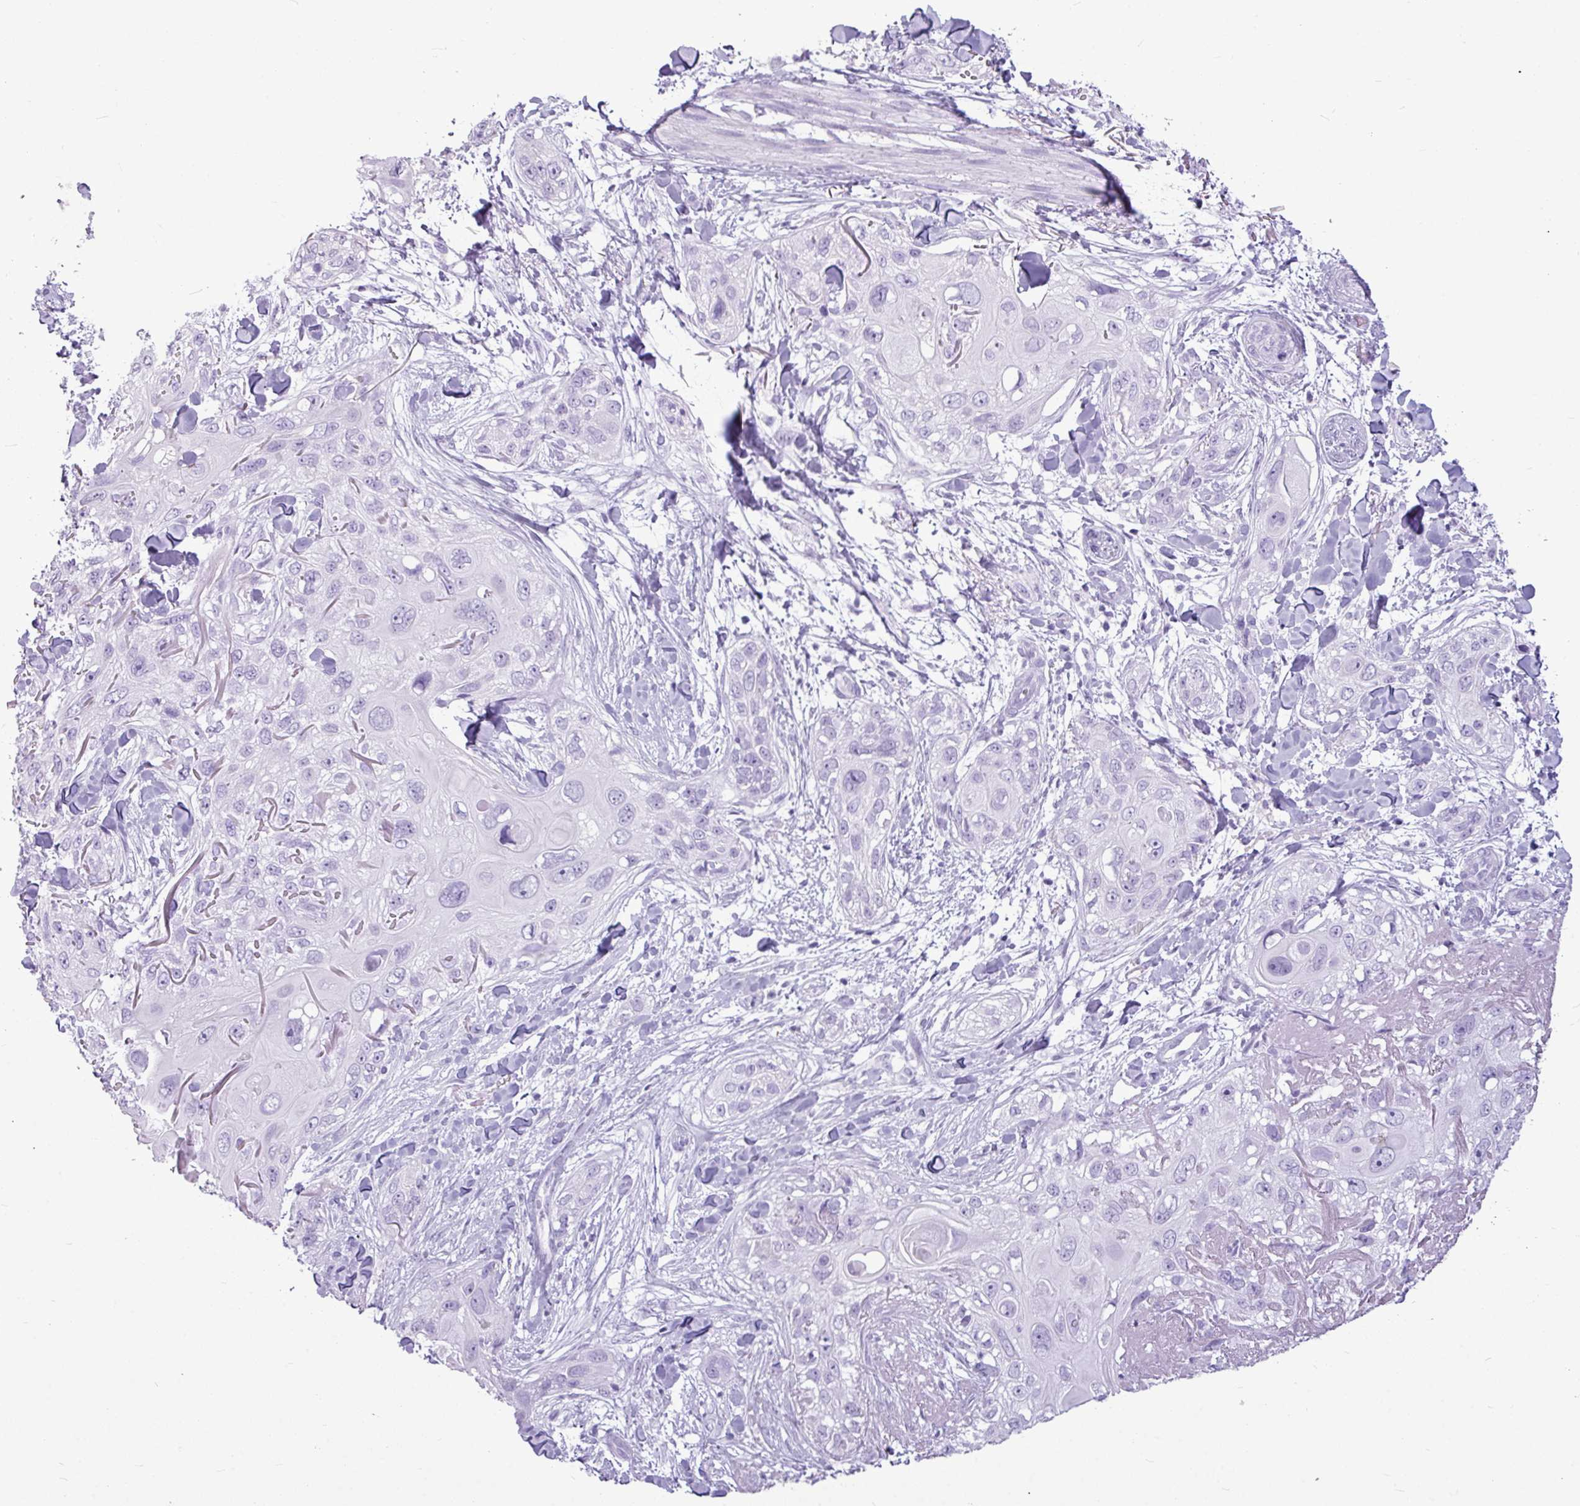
{"staining": {"intensity": "negative", "quantity": "none", "location": "none"}, "tissue": "skin cancer", "cell_type": "Tumor cells", "image_type": "cancer", "snomed": [{"axis": "morphology", "description": "Normal tissue, NOS"}, {"axis": "morphology", "description": "Squamous cell carcinoma, NOS"}, {"axis": "topography", "description": "Skin"}], "caption": "The histopathology image reveals no staining of tumor cells in squamous cell carcinoma (skin).", "gene": "AMY1B", "patient": {"sex": "male", "age": 72}}